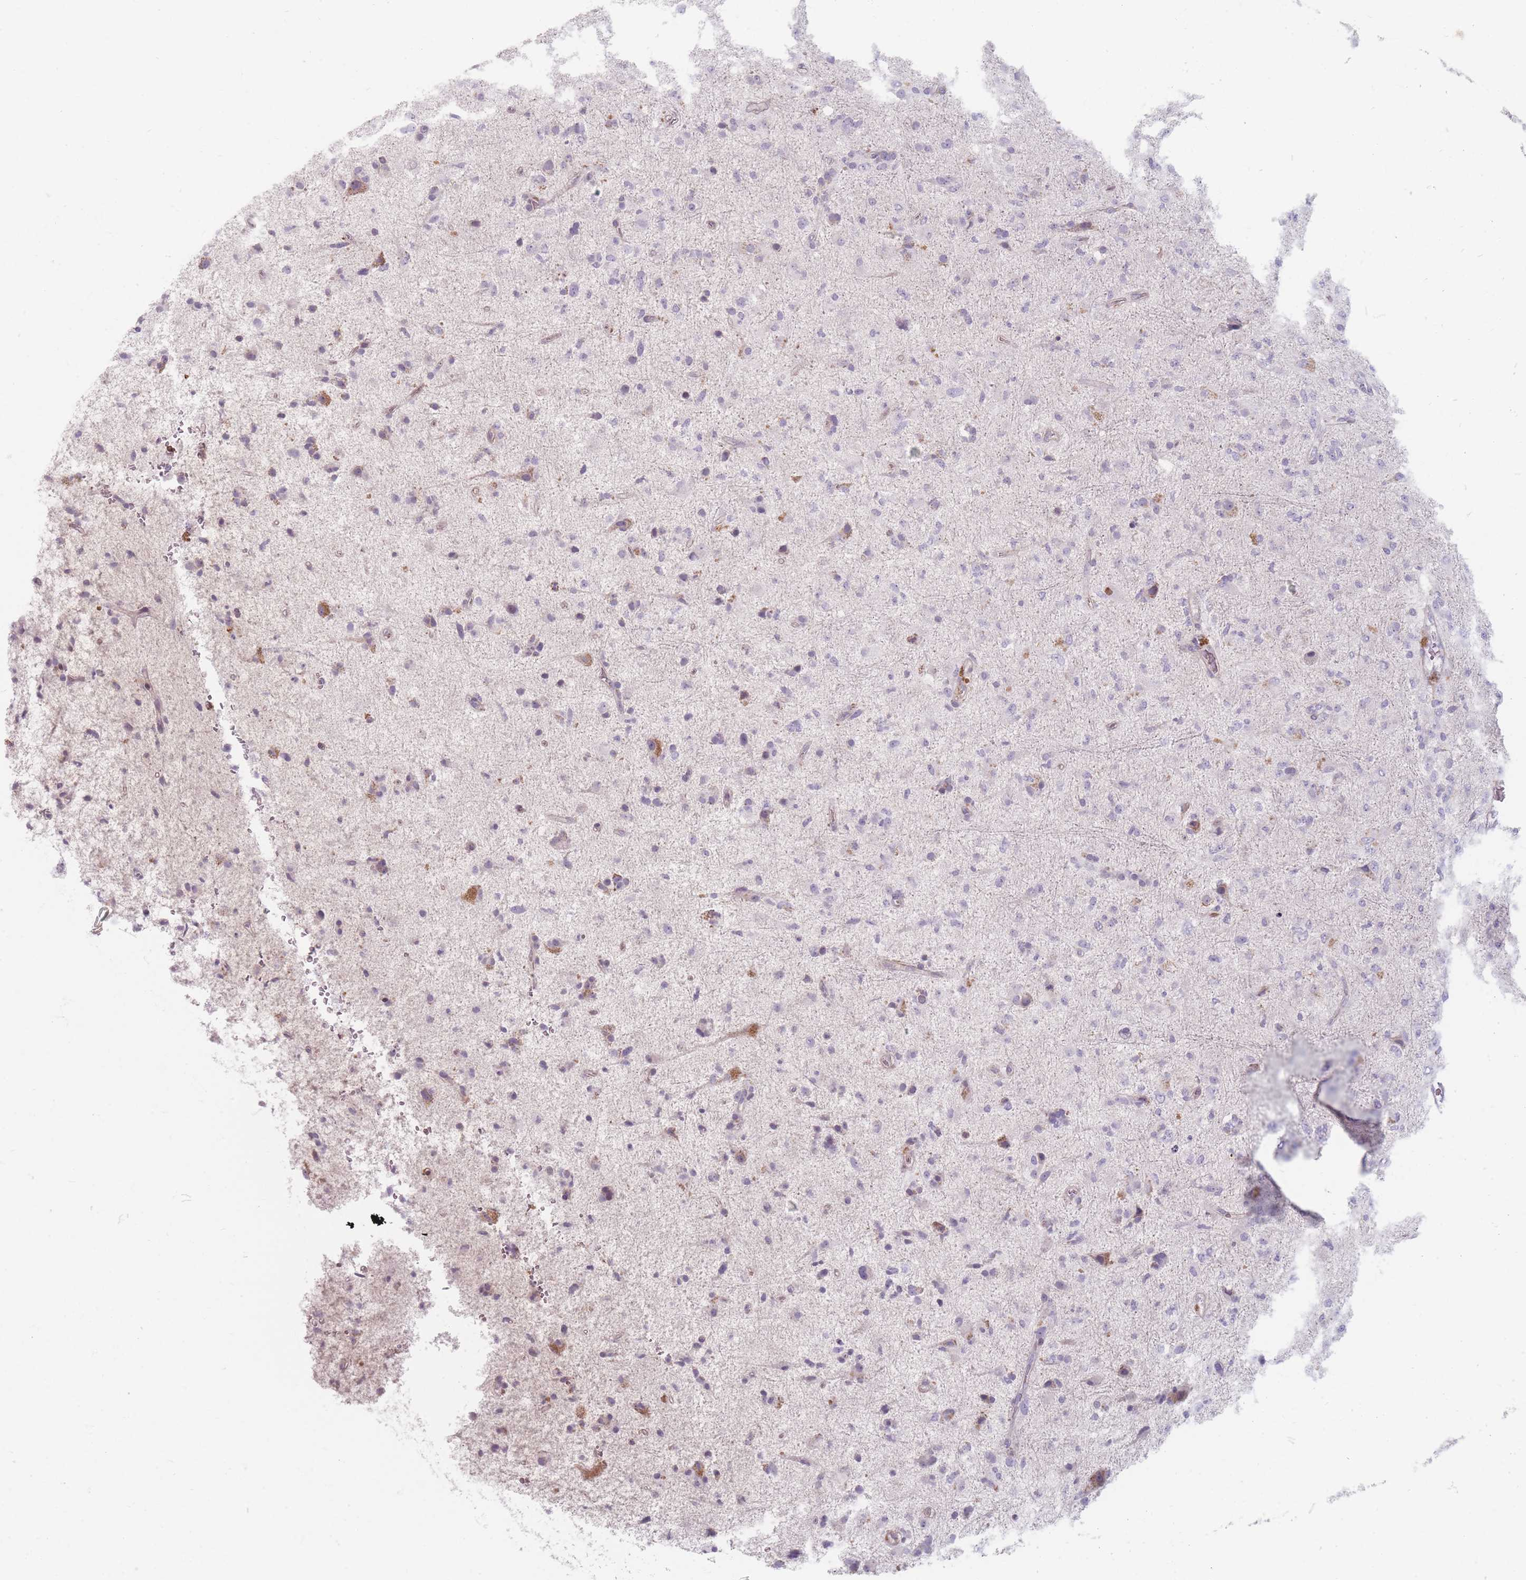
{"staining": {"intensity": "negative", "quantity": "none", "location": "none"}, "tissue": "glioma", "cell_type": "Tumor cells", "image_type": "cancer", "snomed": [{"axis": "morphology", "description": "Glioma, malignant, Low grade"}, {"axis": "topography", "description": "Brain"}], "caption": "Immunohistochemical staining of malignant glioma (low-grade) displays no significant staining in tumor cells. (Immunohistochemistry, brightfield microscopy, high magnification).", "gene": "CHCHD7", "patient": {"sex": "male", "age": 65}}